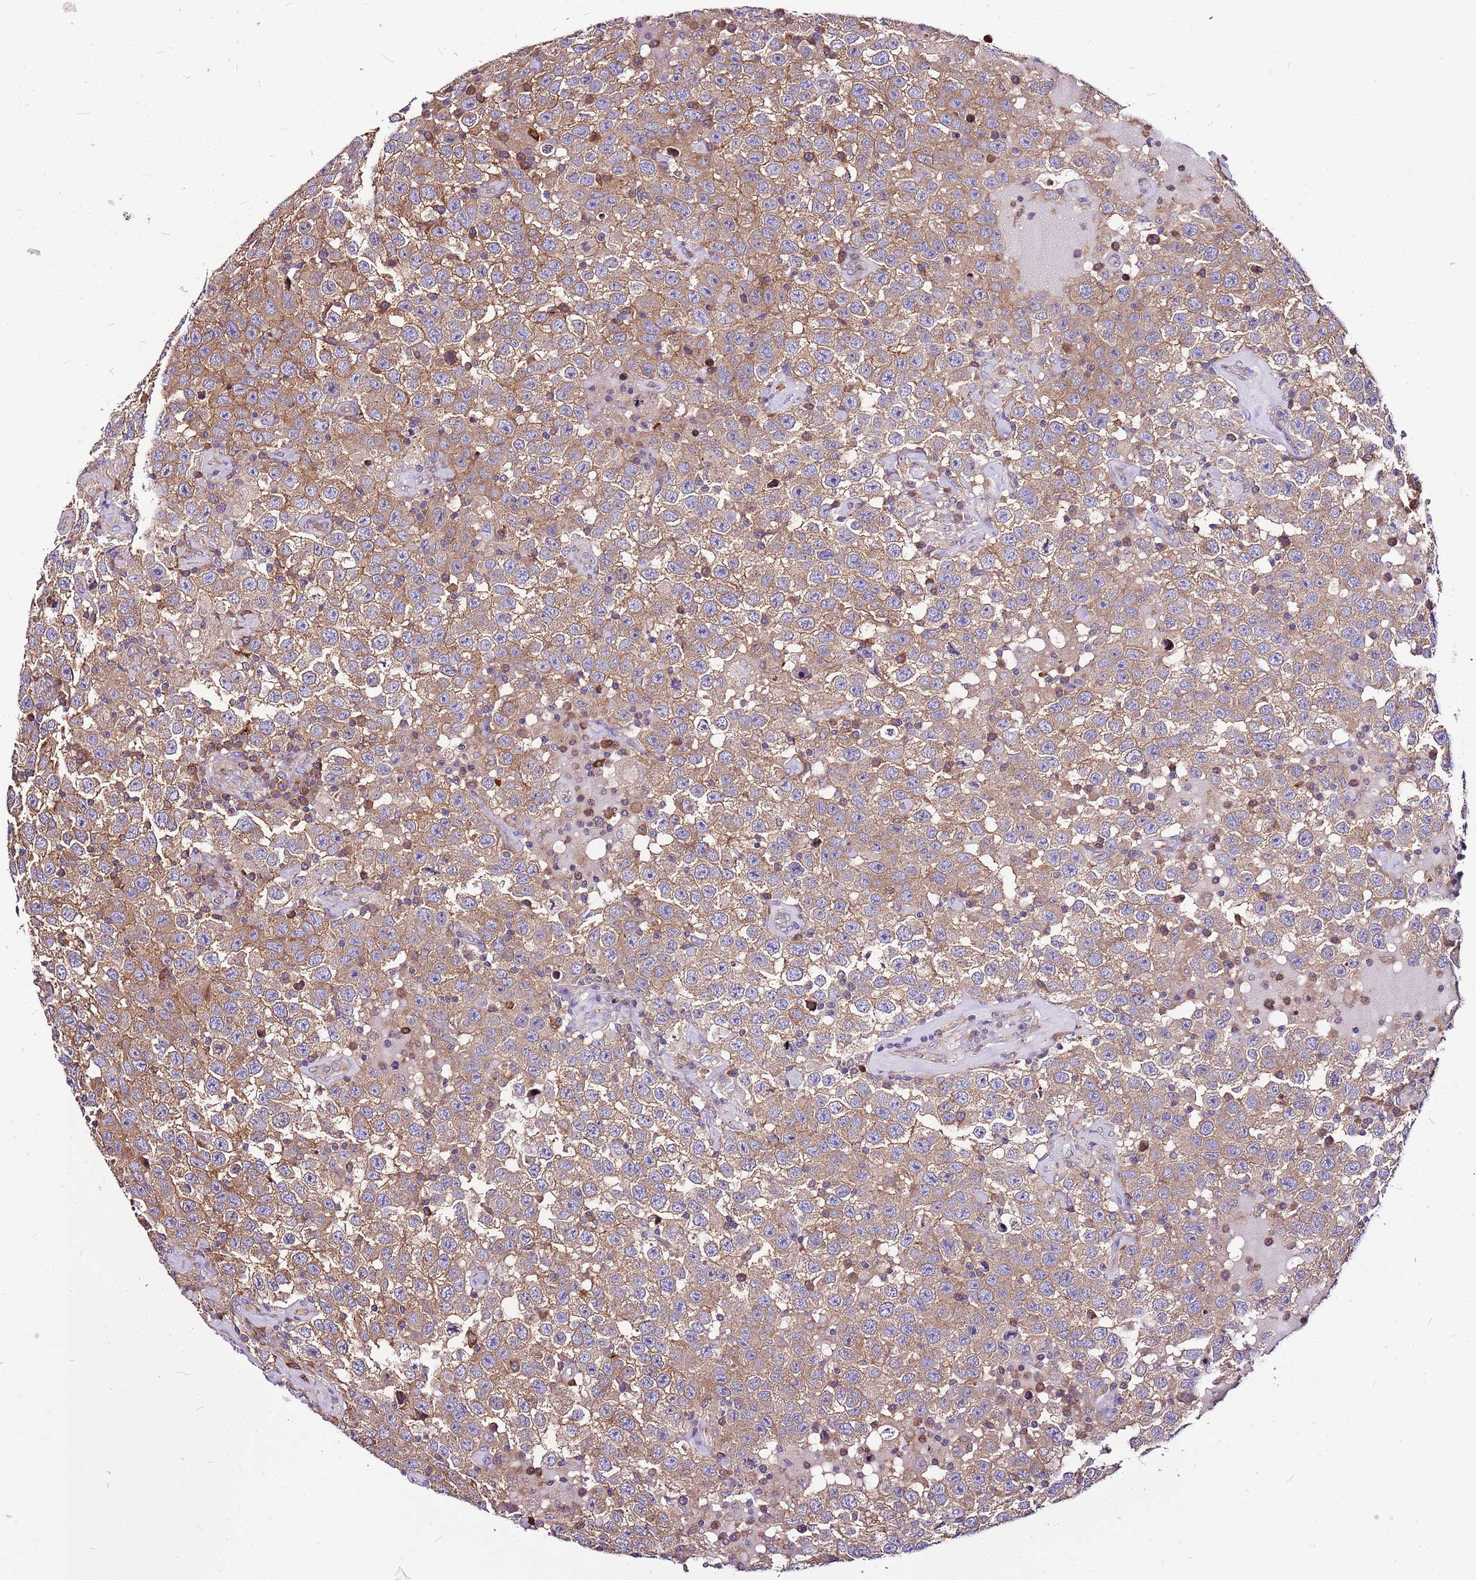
{"staining": {"intensity": "moderate", "quantity": ">75%", "location": "cytoplasmic/membranous"}, "tissue": "testis cancer", "cell_type": "Tumor cells", "image_type": "cancer", "snomed": [{"axis": "morphology", "description": "Seminoma, NOS"}, {"axis": "topography", "description": "Testis"}], "caption": "The immunohistochemical stain highlights moderate cytoplasmic/membranous expression in tumor cells of testis cancer (seminoma) tissue.", "gene": "ATXN2L", "patient": {"sex": "male", "age": 41}}